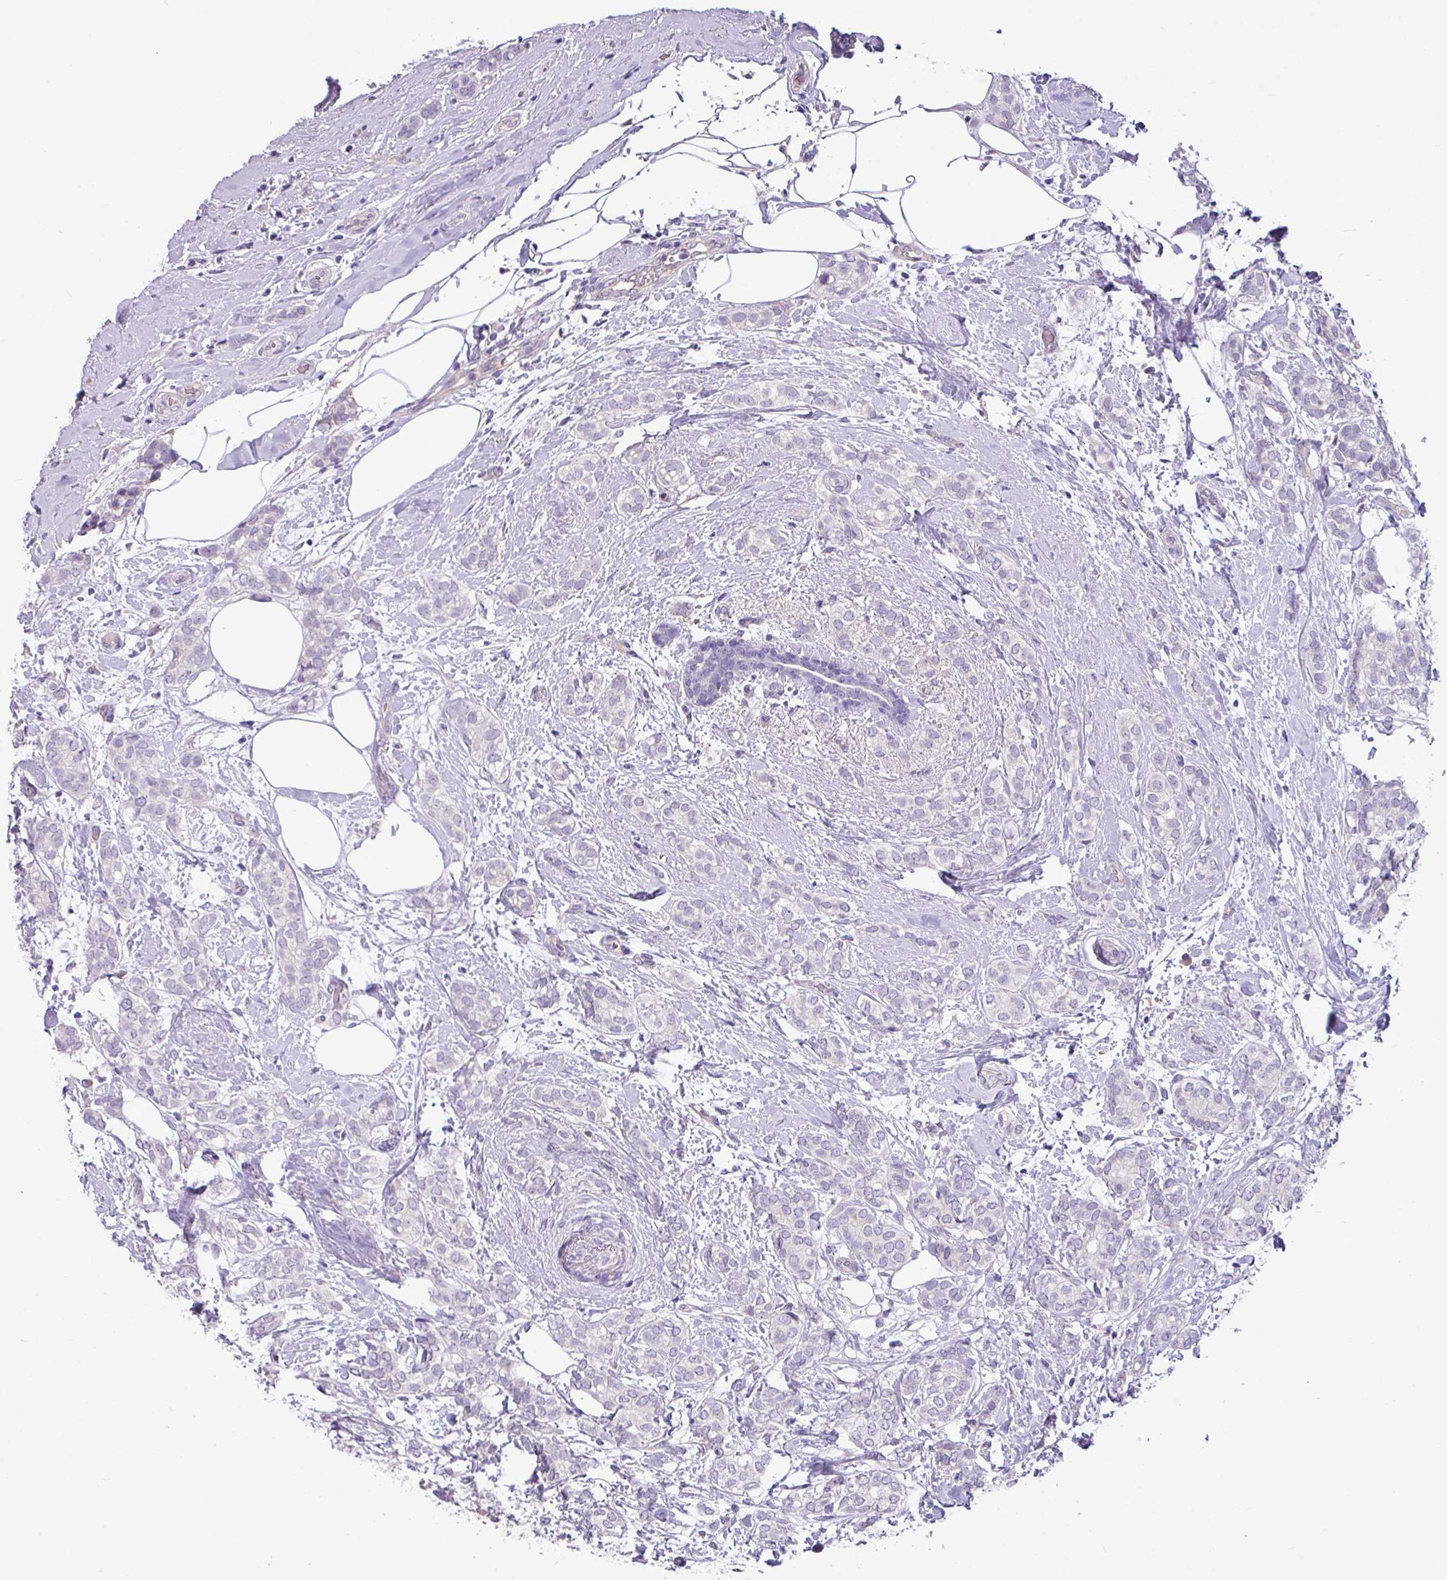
{"staining": {"intensity": "negative", "quantity": "none", "location": "none"}, "tissue": "breast cancer", "cell_type": "Tumor cells", "image_type": "cancer", "snomed": [{"axis": "morphology", "description": "Duct carcinoma"}, {"axis": "topography", "description": "Breast"}], "caption": "An image of human breast cancer (infiltrating ductal carcinoma) is negative for staining in tumor cells.", "gene": "ZNF524", "patient": {"sex": "female", "age": 73}}